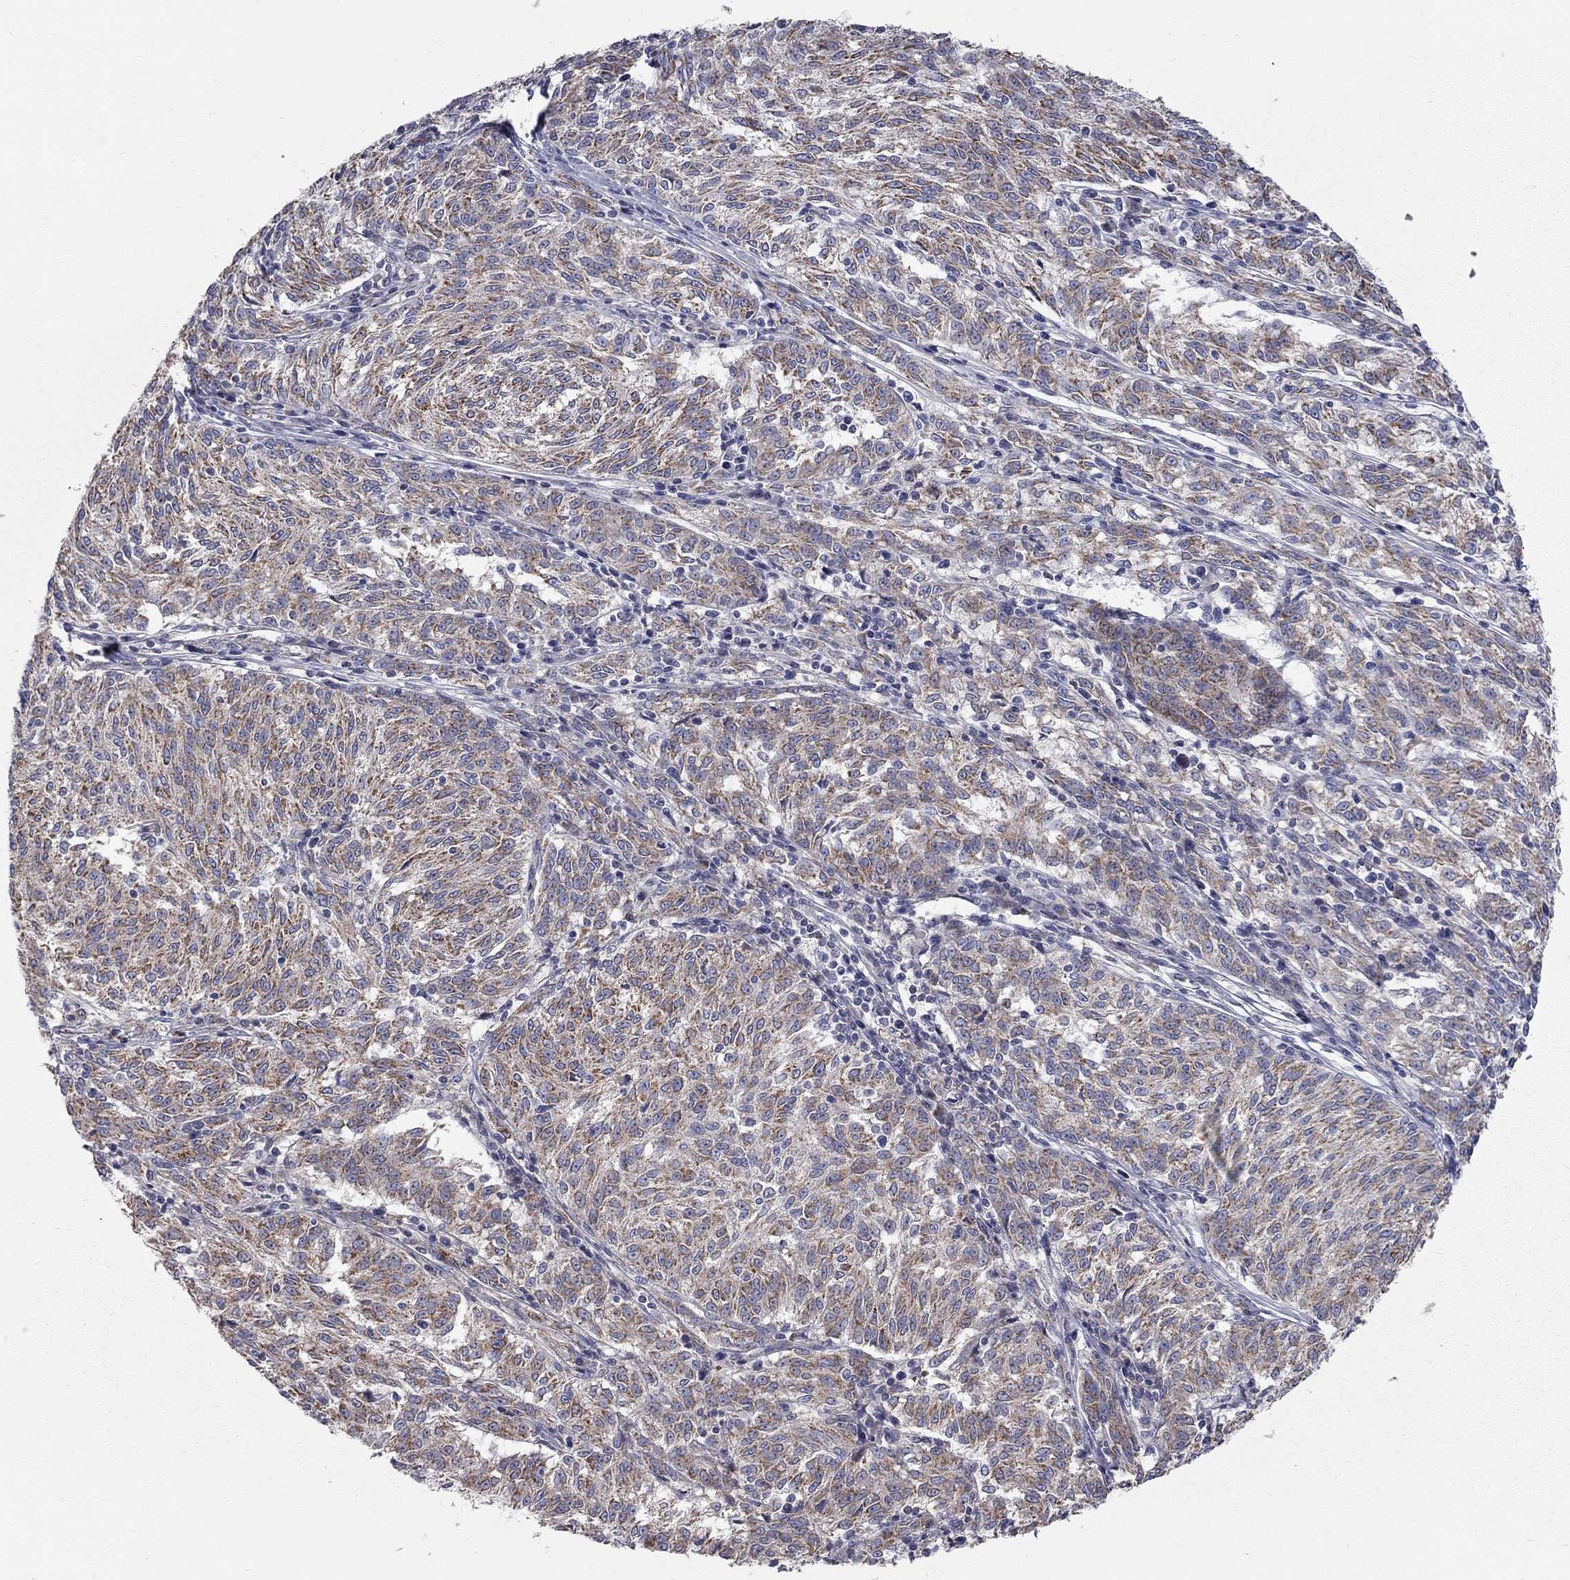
{"staining": {"intensity": "moderate", "quantity": "25%-75%", "location": "cytoplasmic/membranous"}, "tissue": "melanoma", "cell_type": "Tumor cells", "image_type": "cancer", "snomed": [{"axis": "morphology", "description": "Malignant melanoma, NOS"}, {"axis": "topography", "description": "Skin"}], "caption": "Immunohistochemistry micrograph of neoplastic tissue: malignant melanoma stained using IHC shows medium levels of moderate protein expression localized specifically in the cytoplasmic/membranous of tumor cells, appearing as a cytoplasmic/membranous brown color.", "gene": "KANSL1L", "patient": {"sex": "female", "age": 72}}